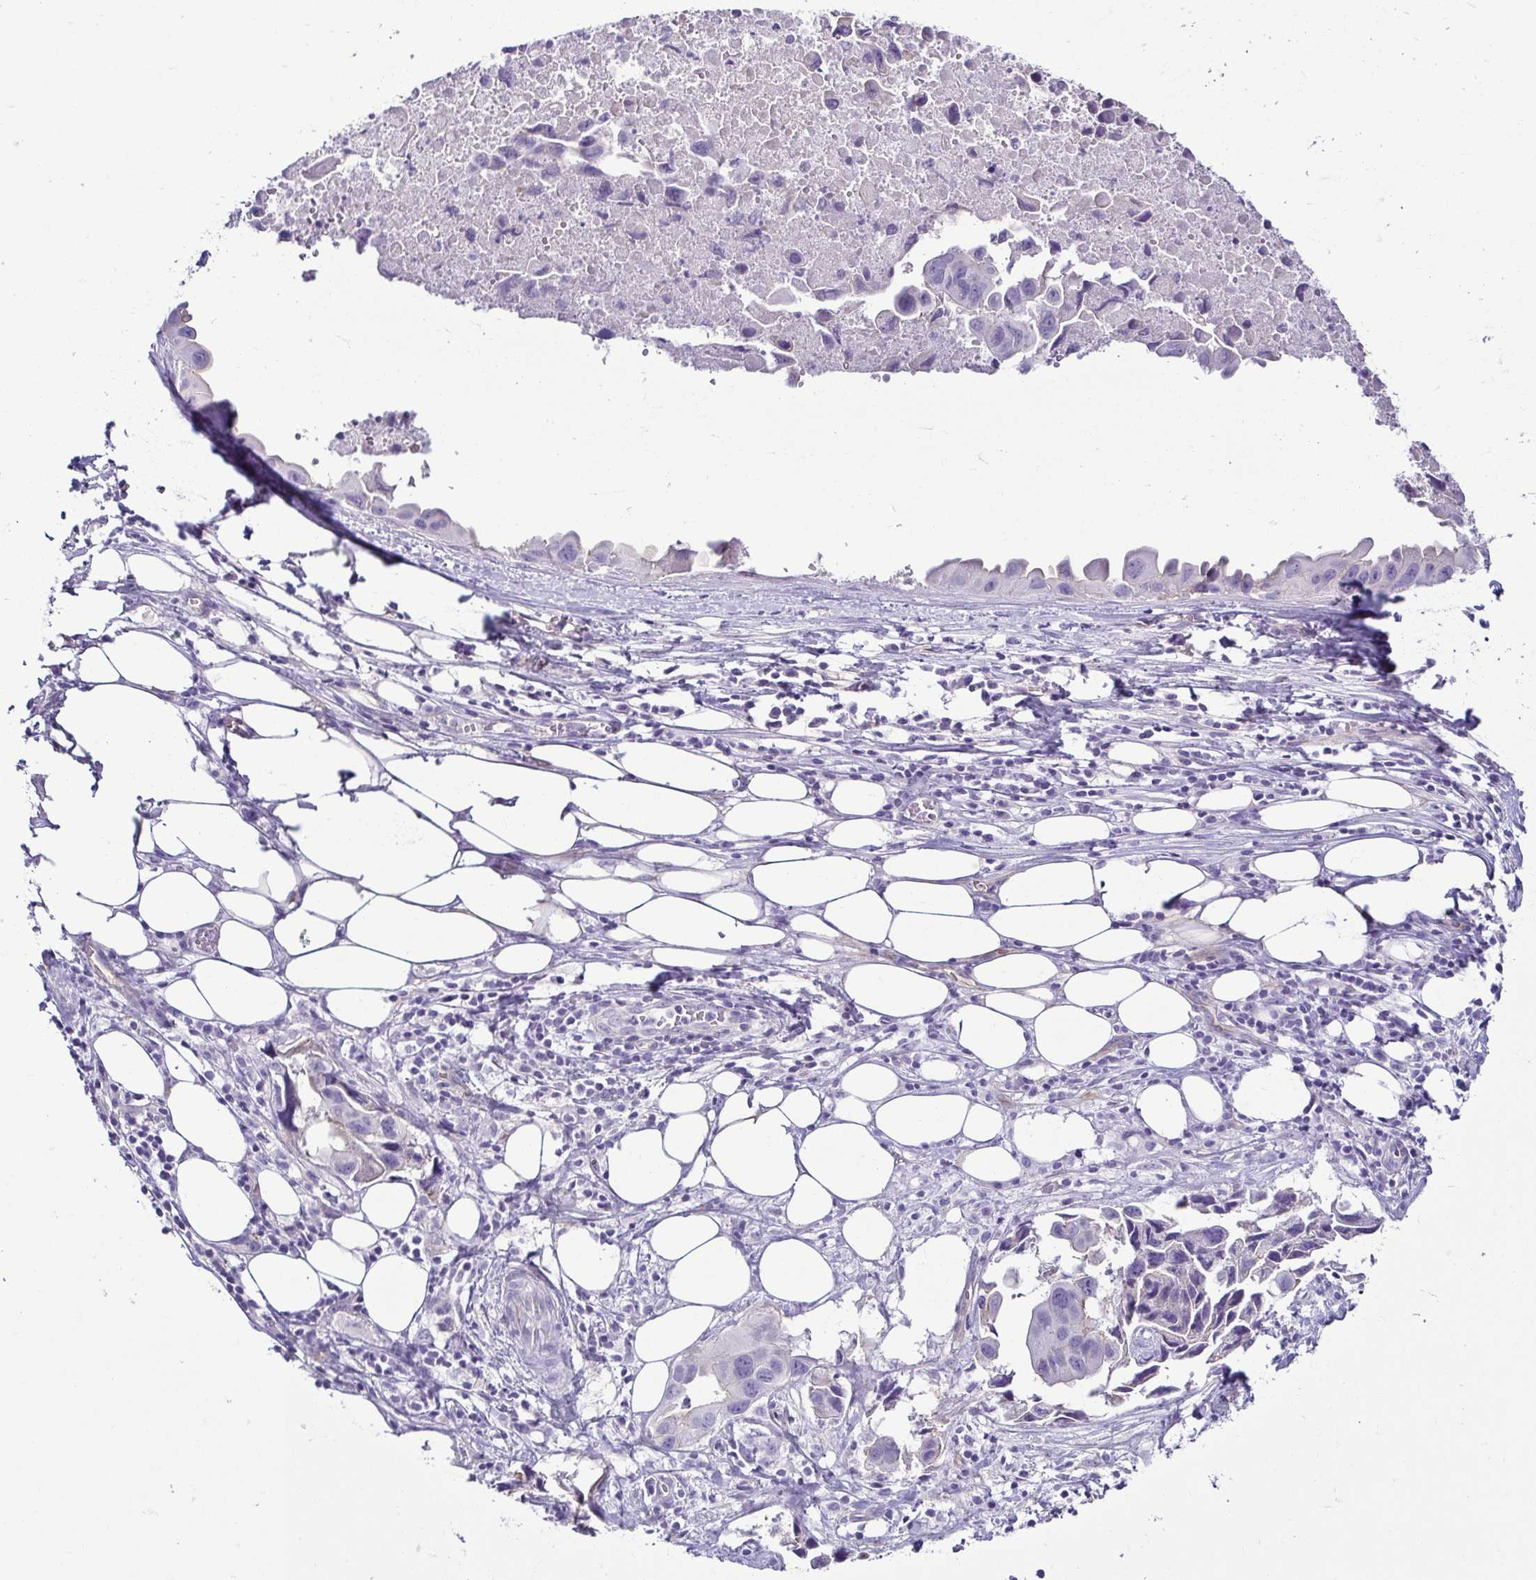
{"staining": {"intensity": "negative", "quantity": "none", "location": "none"}, "tissue": "lung cancer", "cell_type": "Tumor cells", "image_type": "cancer", "snomed": [{"axis": "morphology", "description": "Adenocarcinoma, NOS"}, {"axis": "topography", "description": "Lymph node"}, {"axis": "topography", "description": "Lung"}], "caption": "Immunohistochemistry of adenocarcinoma (lung) demonstrates no staining in tumor cells.", "gene": "CASP14", "patient": {"sex": "male", "age": 64}}